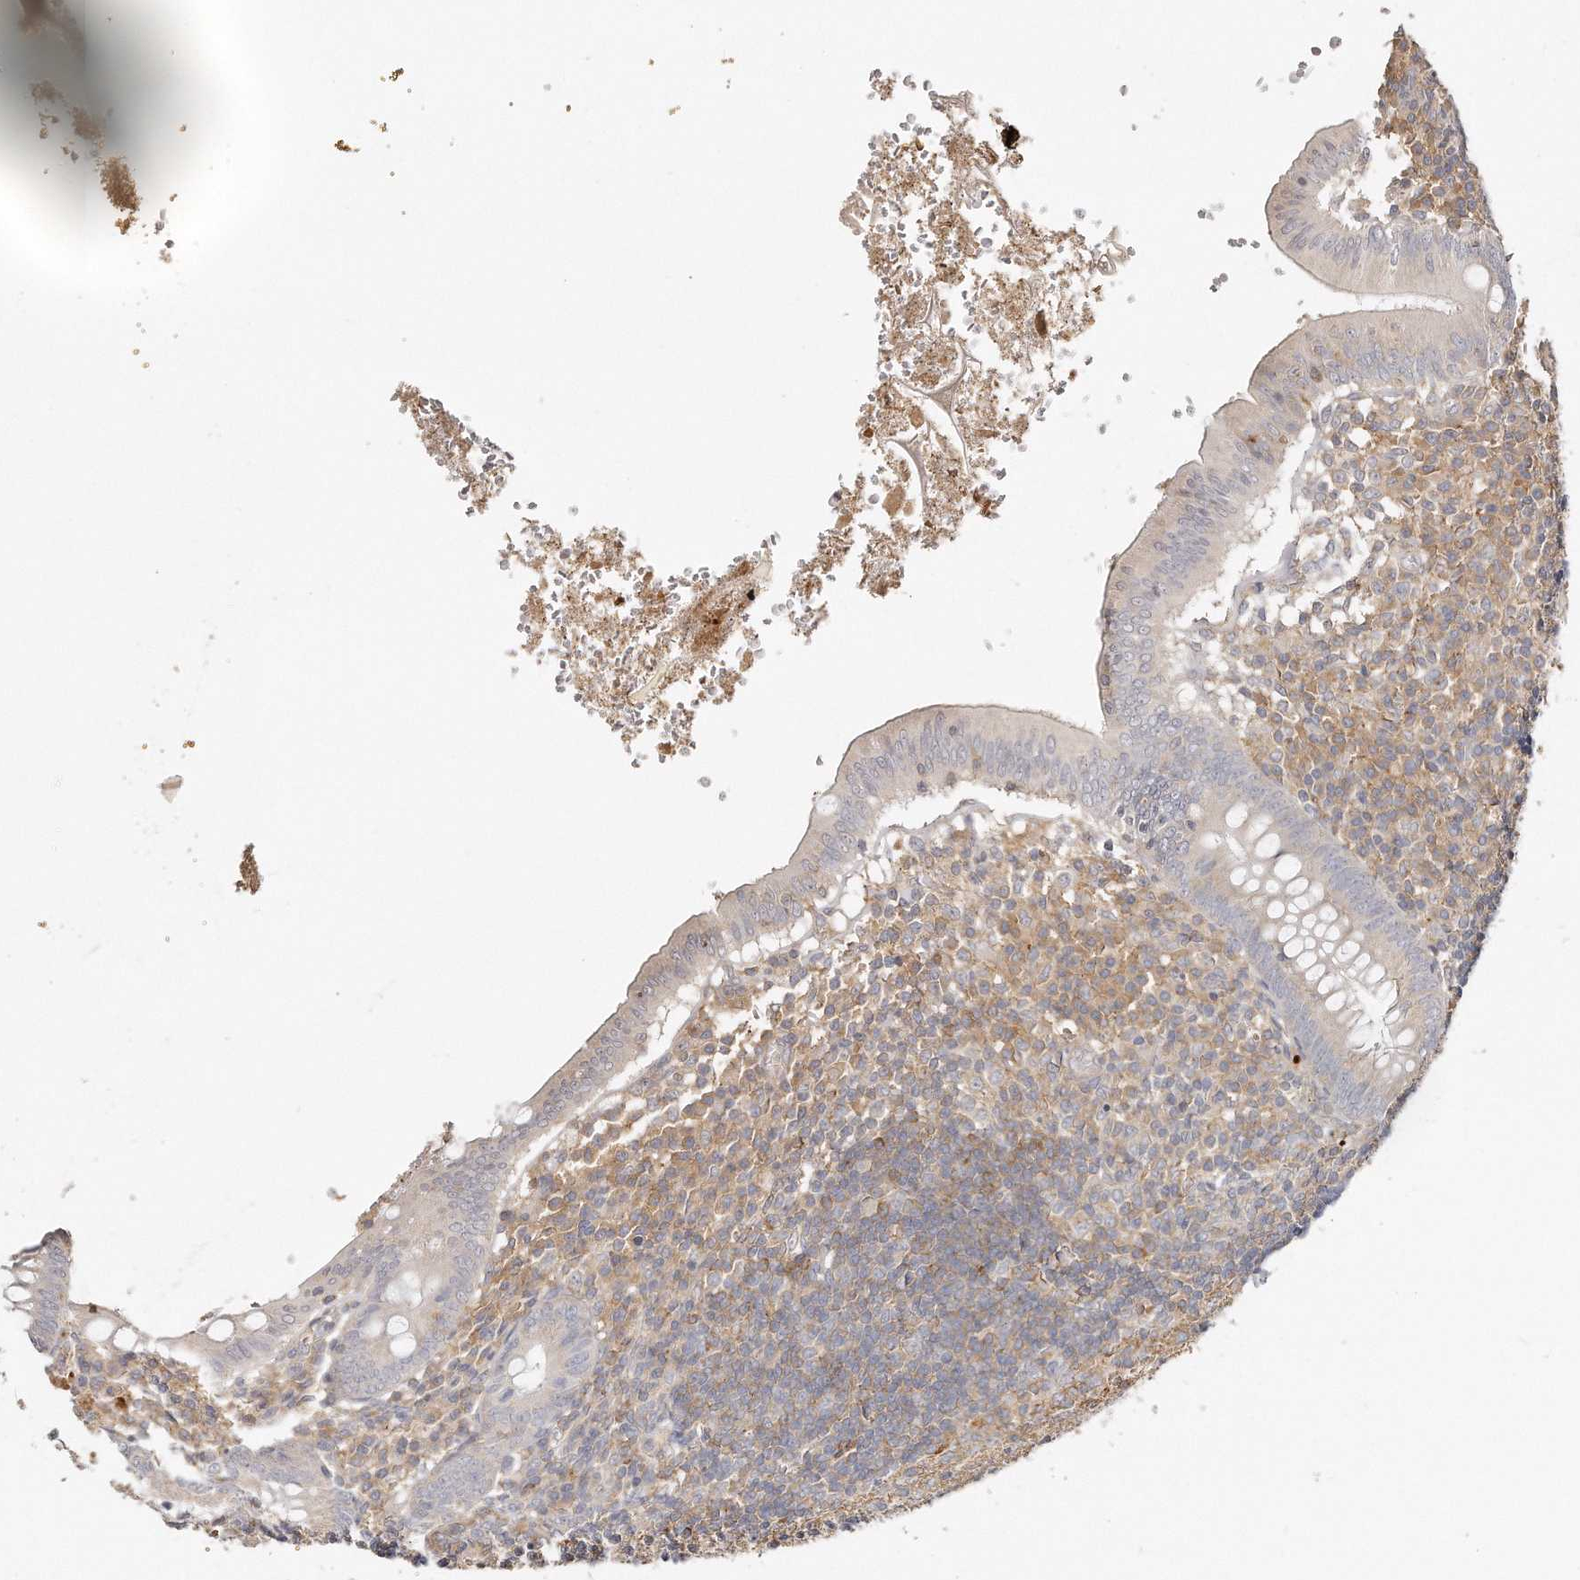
{"staining": {"intensity": "negative", "quantity": "none", "location": "none"}, "tissue": "appendix", "cell_type": "Glandular cells", "image_type": "normal", "snomed": [{"axis": "morphology", "description": "Normal tissue, NOS"}, {"axis": "topography", "description": "Appendix"}], "caption": "Immunohistochemistry of benign appendix reveals no positivity in glandular cells. The staining is performed using DAB (3,3'-diaminobenzidine) brown chromogen with nuclei counter-stained in using hematoxylin.", "gene": "TTLL4", "patient": {"sex": "male", "age": 8}}